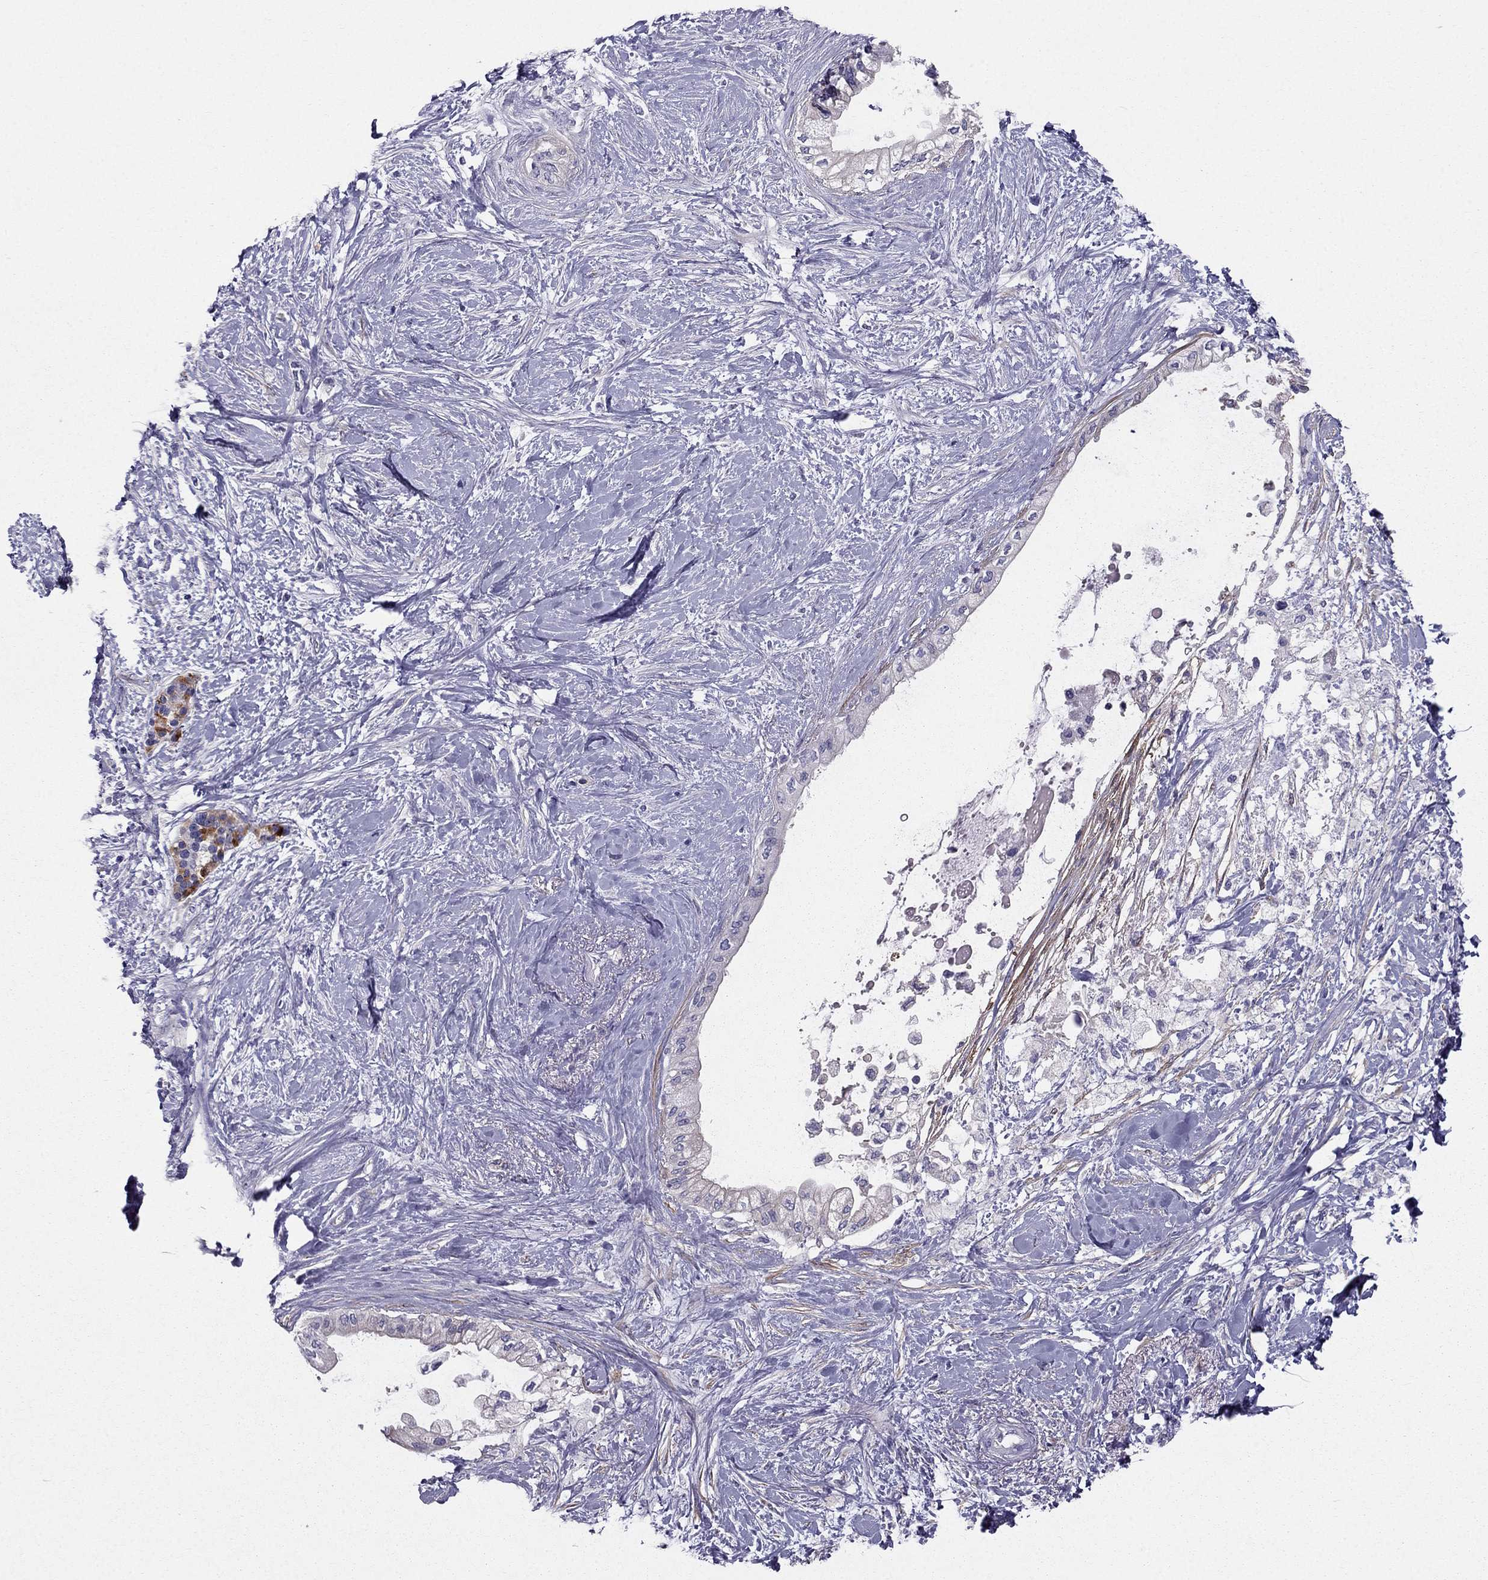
{"staining": {"intensity": "negative", "quantity": "none", "location": "none"}, "tissue": "pancreatic cancer", "cell_type": "Tumor cells", "image_type": "cancer", "snomed": [{"axis": "morphology", "description": "Normal tissue, NOS"}, {"axis": "morphology", "description": "Adenocarcinoma, NOS"}, {"axis": "topography", "description": "Pancreas"}, {"axis": "topography", "description": "Duodenum"}], "caption": "A photomicrograph of pancreatic cancer (adenocarcinoma) stained for a protein exhibits no brown staining in tumor cells. (DAB immunohistochemistry, high magnification).", "gene": "SYT5", "patient": {"sex": "female", "age": 60}}